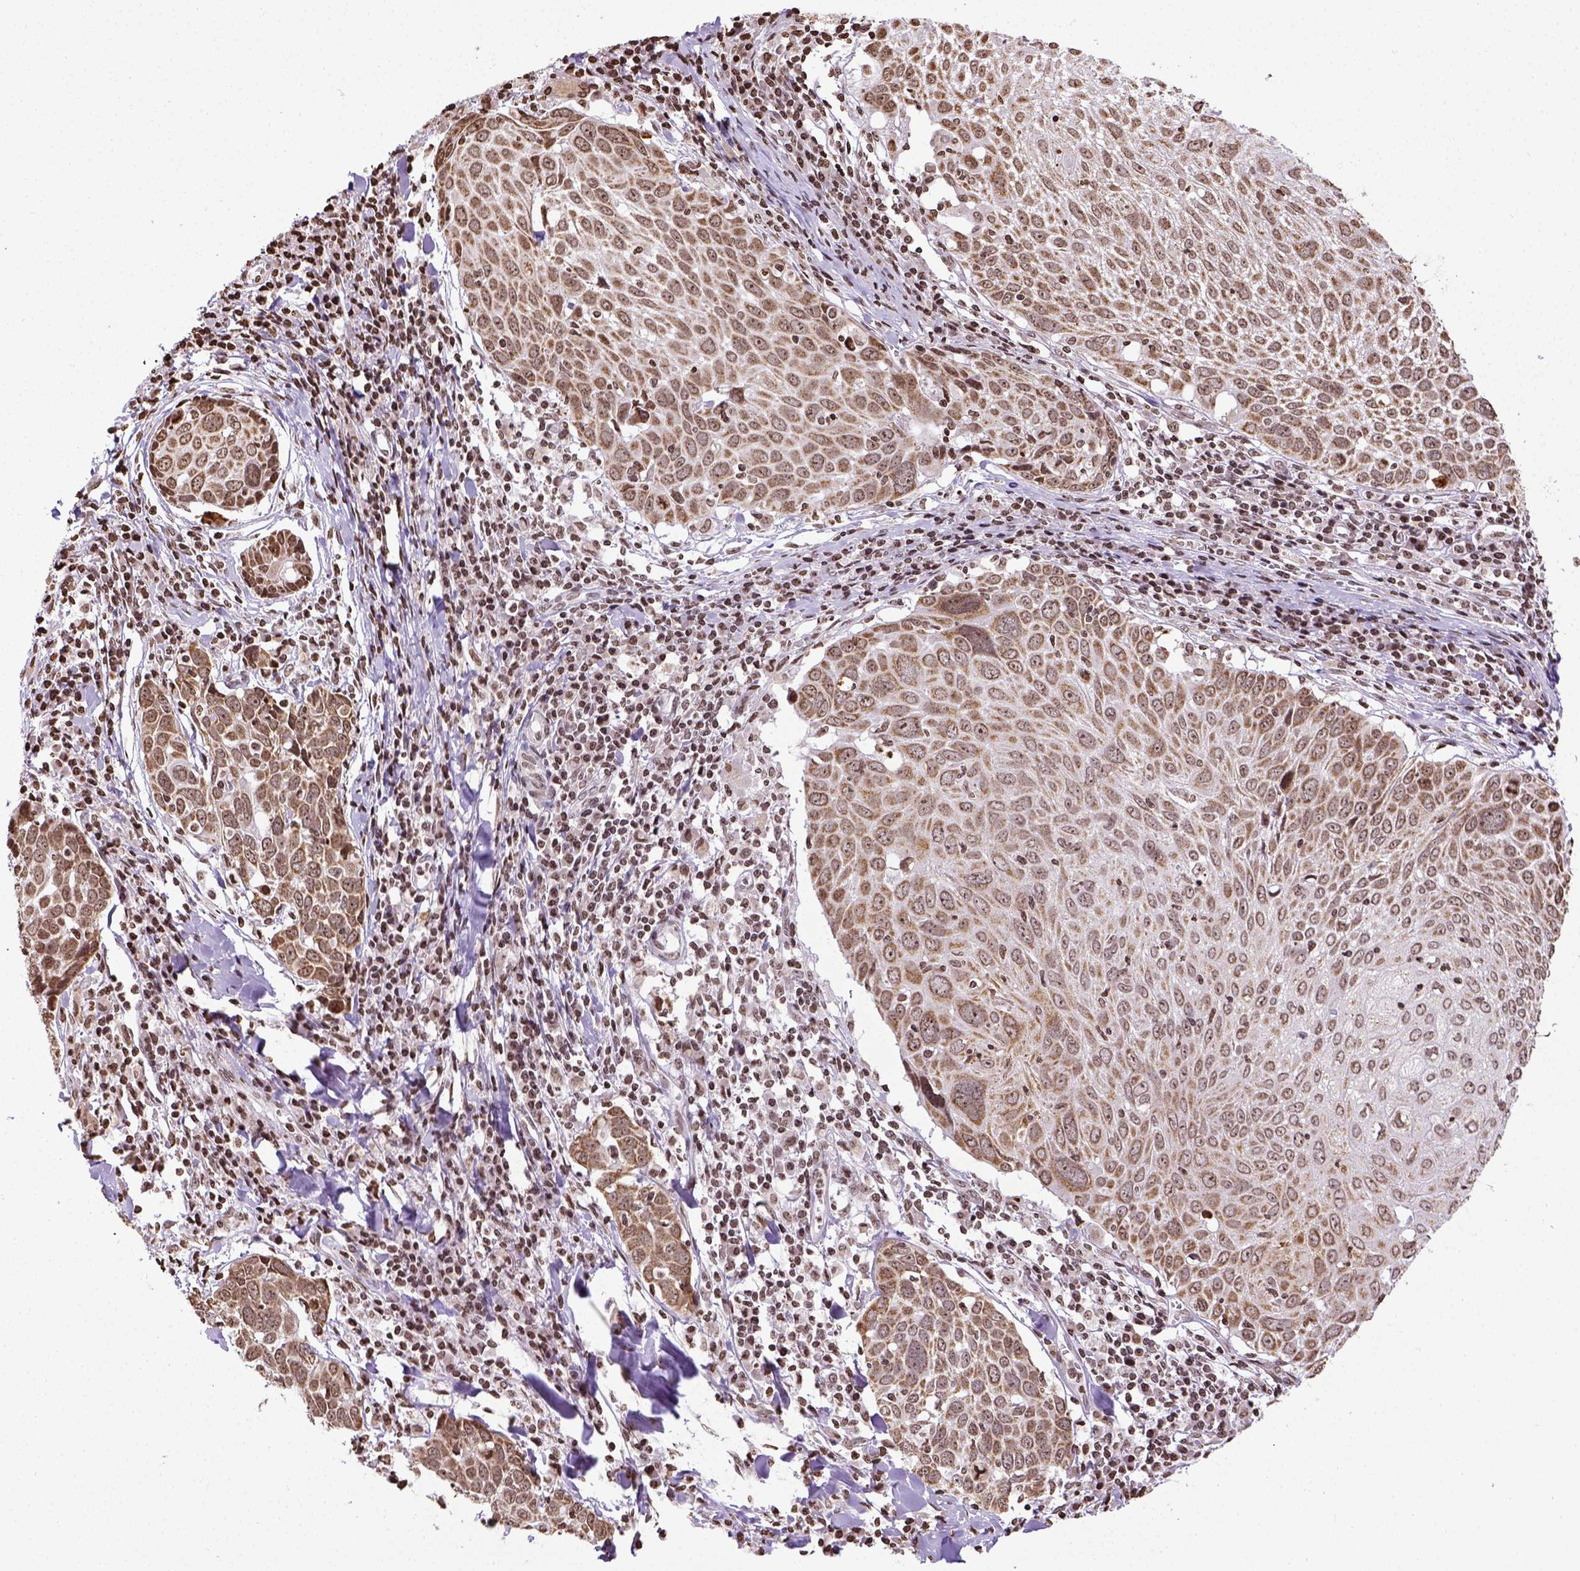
{"staining": {"intensity": "moderate", "quantity": ">75%", "location": "nuclear"}, "tissue": "lung cancer", "cell_type": "Tumor cells", "image_type": "cancer", "snomed": [{"axis": "morphology", "description": "Squamous cell carcinoma, NOS"}, {"axis": "topography", "description": "Lung"}], "caption": "Approximately >75% of tumor cells in human lung squamous cell carcinoma display moderate nuclear protein positivity as visualized by brown immunohistochemical staining.", "gene": "ZNF75D", "patient": {"sex": "male", "age": 57}}